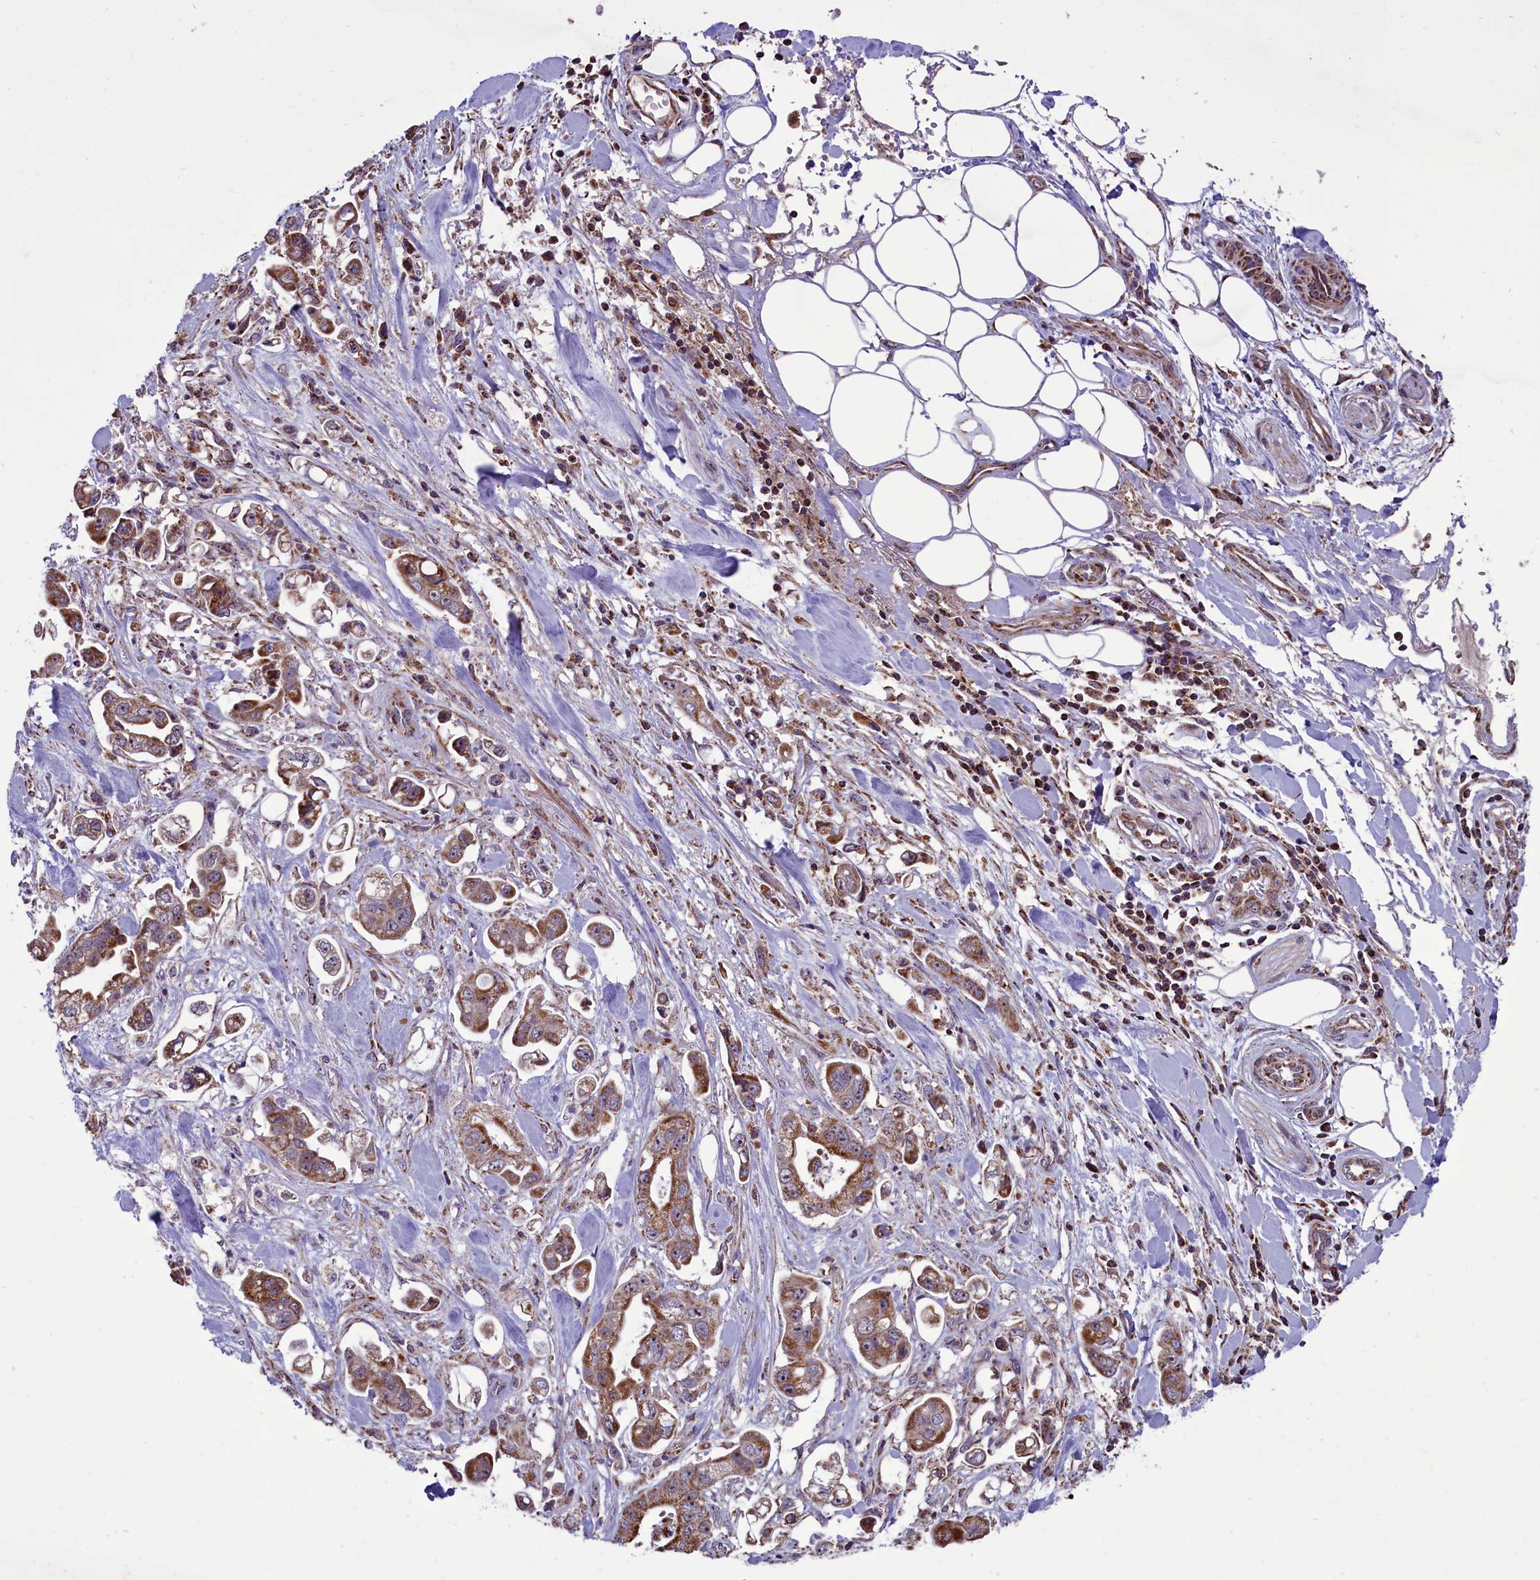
{"staining": {"intensity": "moderate", "quantity": ">75%", "location": "cytoplasmic/membranous"}, "tissue": "stomach cancer", "cell_type": "Tumor cells", "image_type": "cancer", "snomed": [{"axis": "morphology", "description": "Adenocarcinoma, NOS"}, {"axis": "topography", "description": "Stomach"}], "caption": "Immunohistochemistry histopathology image of neoplastic tissue: human adenocarcinoma (stomach) stained using immunohistochemistry shows medium levels of moderate protein expression localized specifically in the cytoplasmic/membranous of tumor cells, appearing as a cytoplasmic/membranous brown color.", "gene": "GLRX5", "patient": {"sex": "male", "age": 62}}